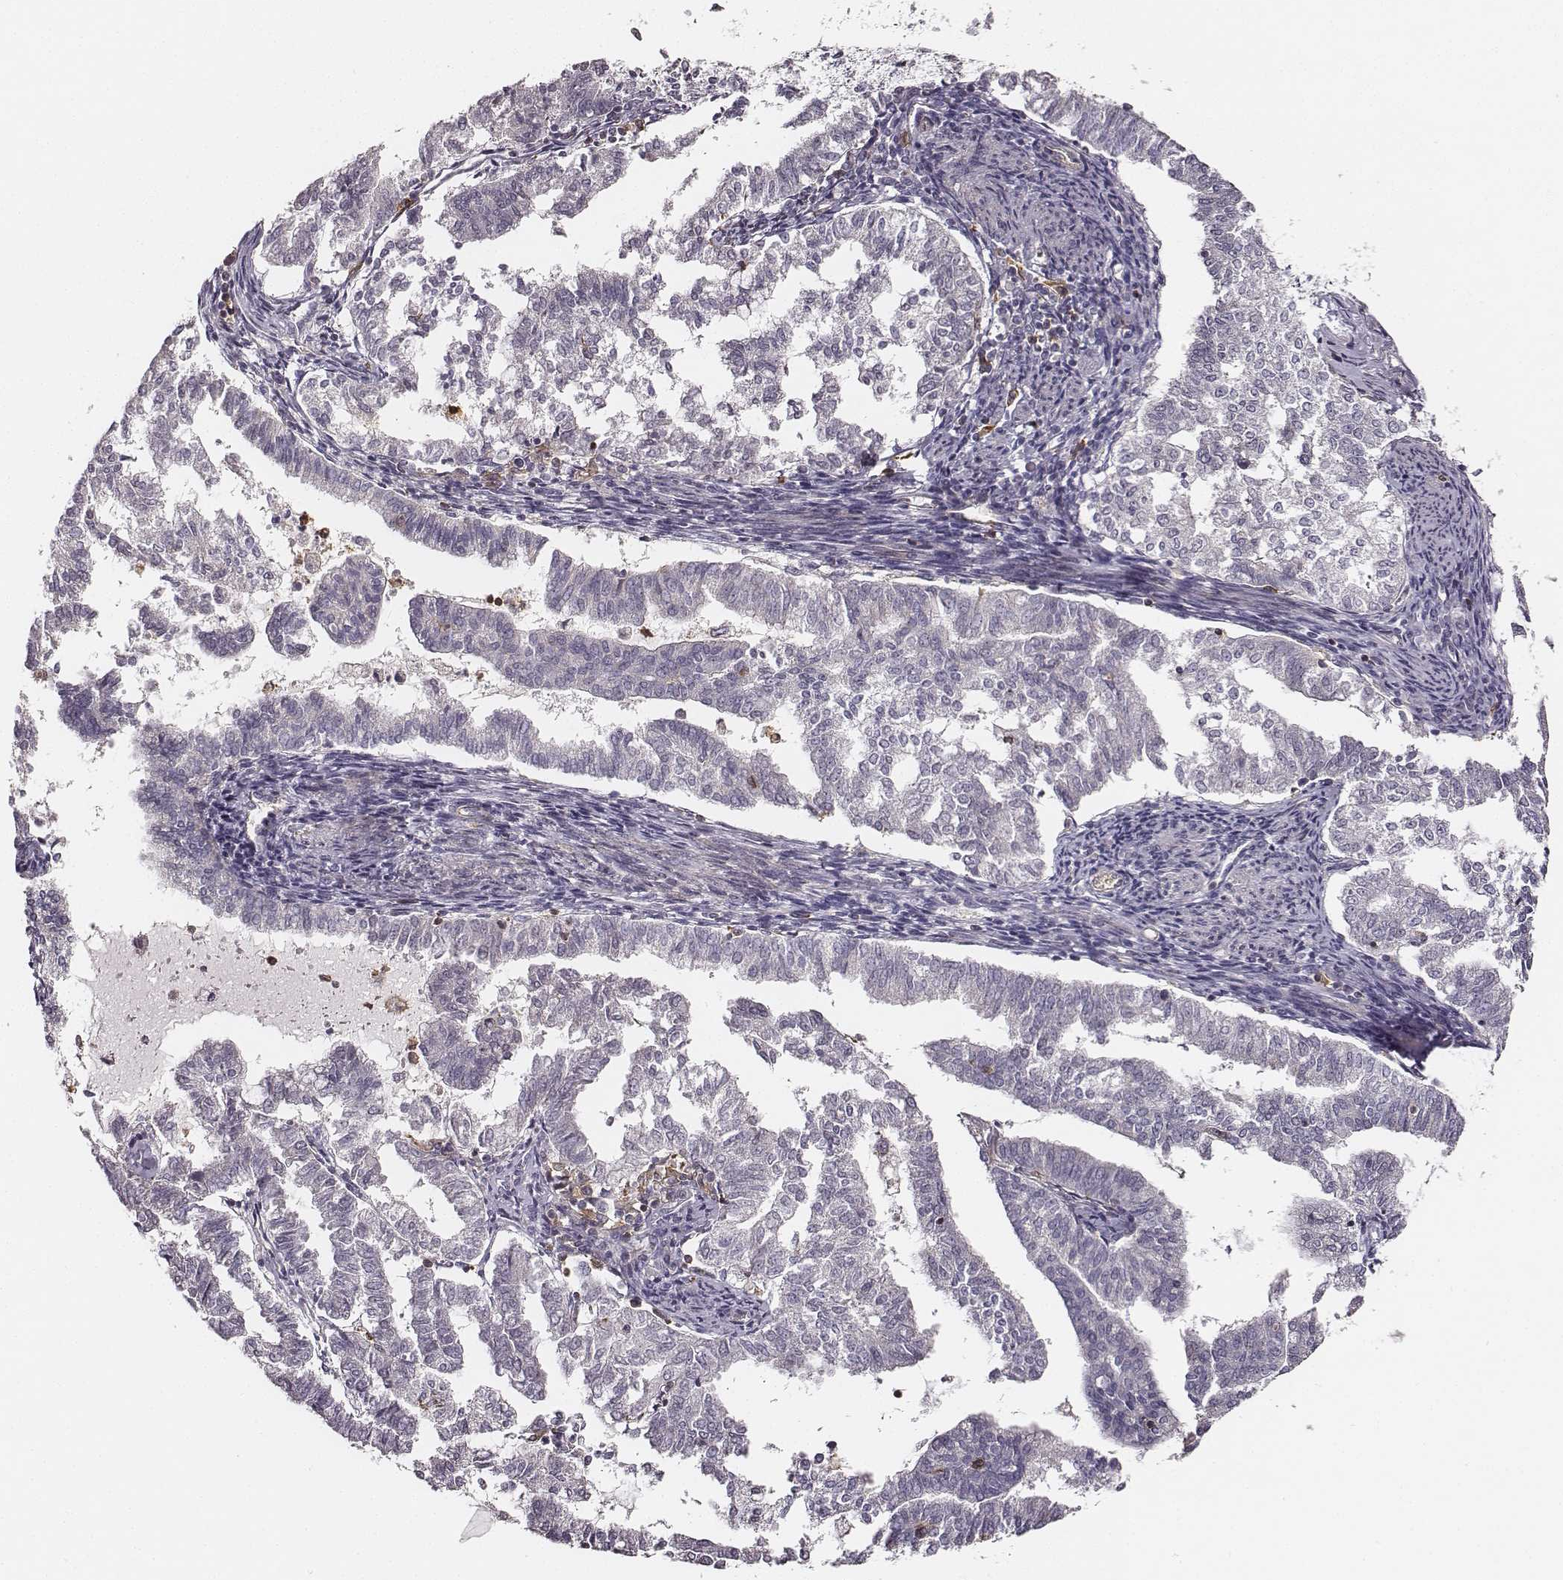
{"staining": {"intensity": "negative", "quantity": "none", "location": "none"}, "tissue": "endometrial cancer", "cell_type": "Tumor cells", "image_type": "cancer", "snomed": [{"axis": "morphology", "description": "Adenocarcinoma, NOS"}, {"axis": "topography", "description": "Endometrium"}], "caption": "Tumor cells show no significant positivity in endometrial adenocarcinoma.", "gene": "ZYX", "patient": {"sex": "female", "age": 79}}